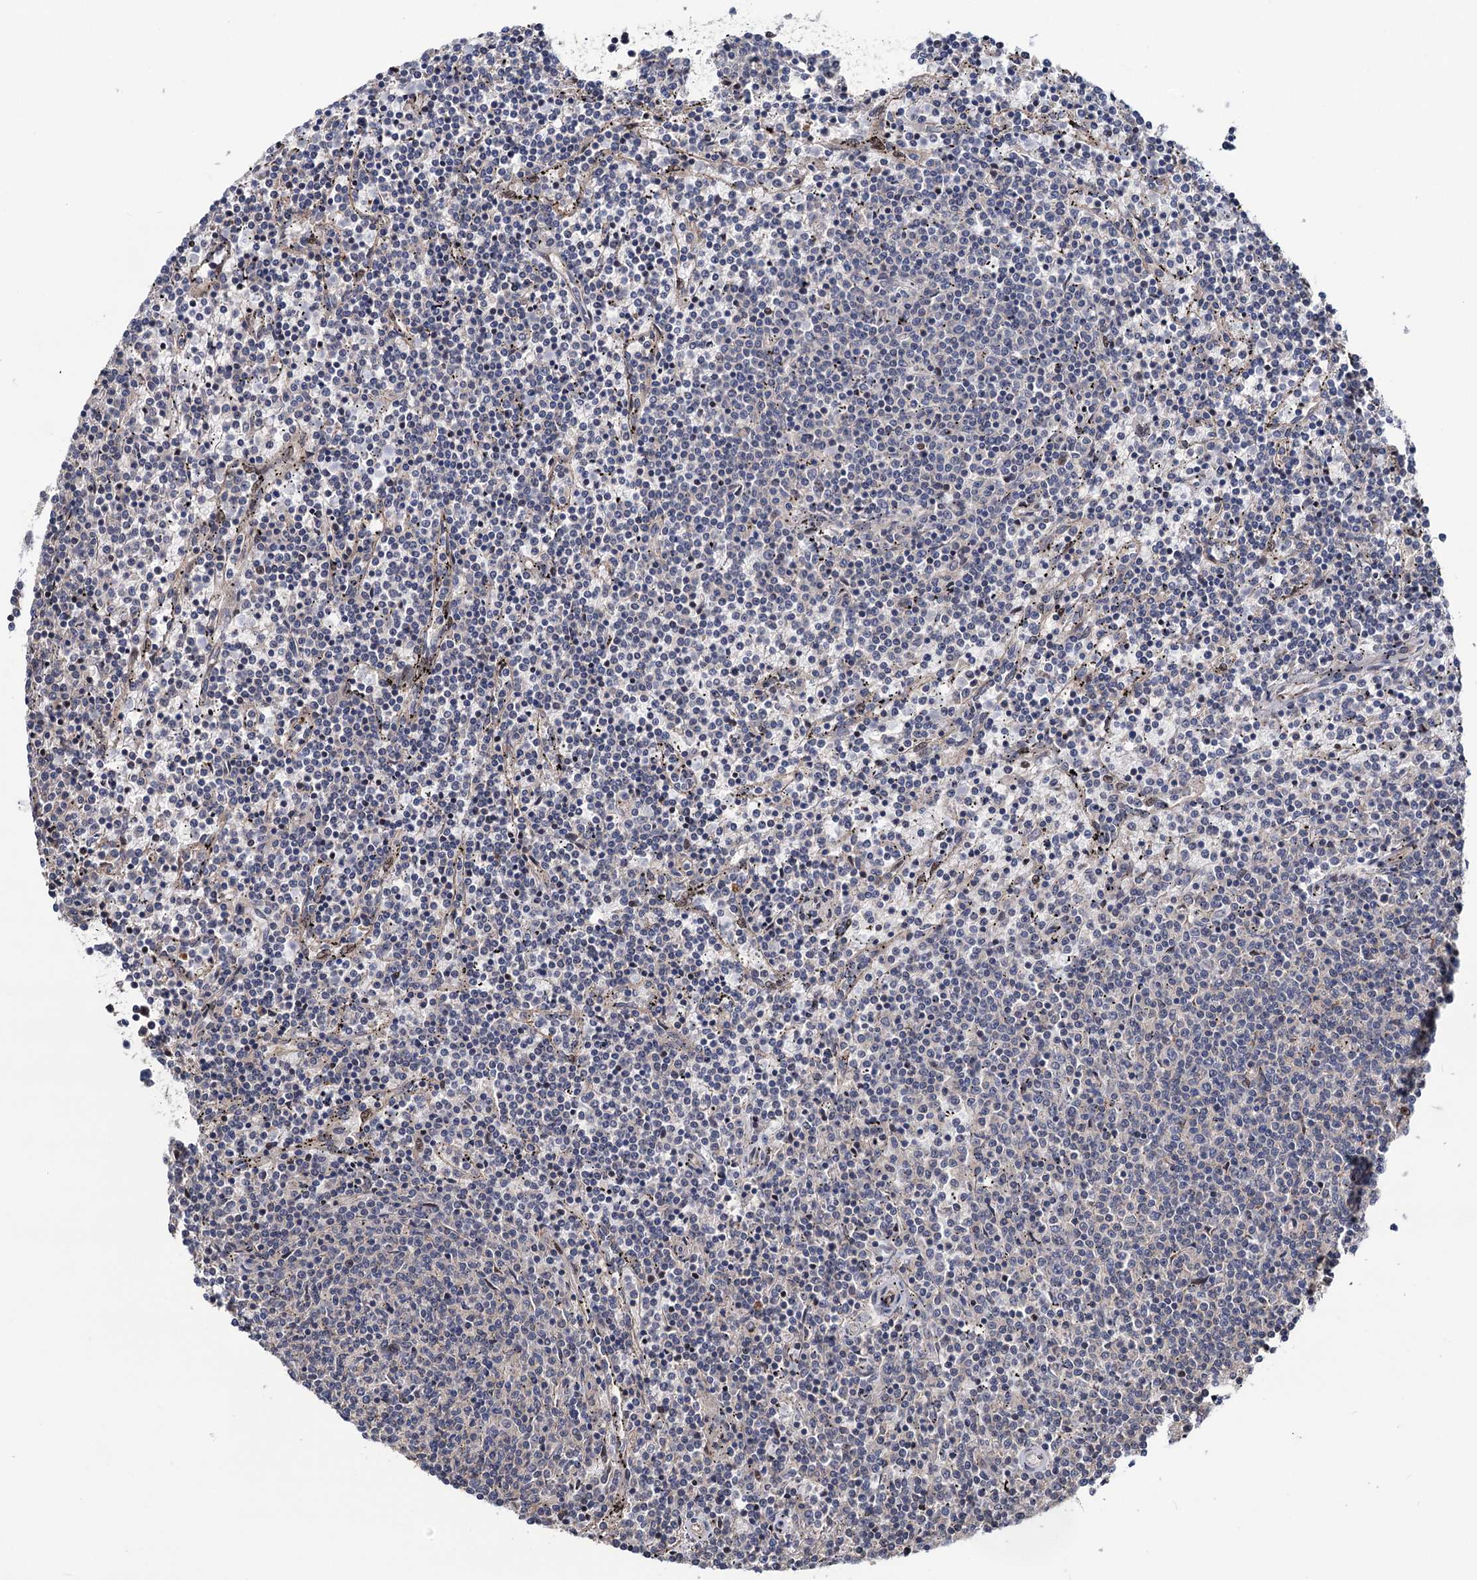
{"staining": {"intensity": "negative", "quantity": "none", "location": "none"}, "tissue": "lymphoma", "cell_type": "Tumor cells", "image_type": "cancer", "snomed": [{"axis": "morphology", "description": "Malignant lymphoma, non-Hodgkin's type, Low grade"}, {"axis": "topography", "description": "Spleen"}], "caption": "This is an immunohistochemistry (IHC) photomicrograph of human lymphoma. There is no expression in tumor cells.", "gene": "UBR1", "patient": {"sex": "female", "age": 50}}